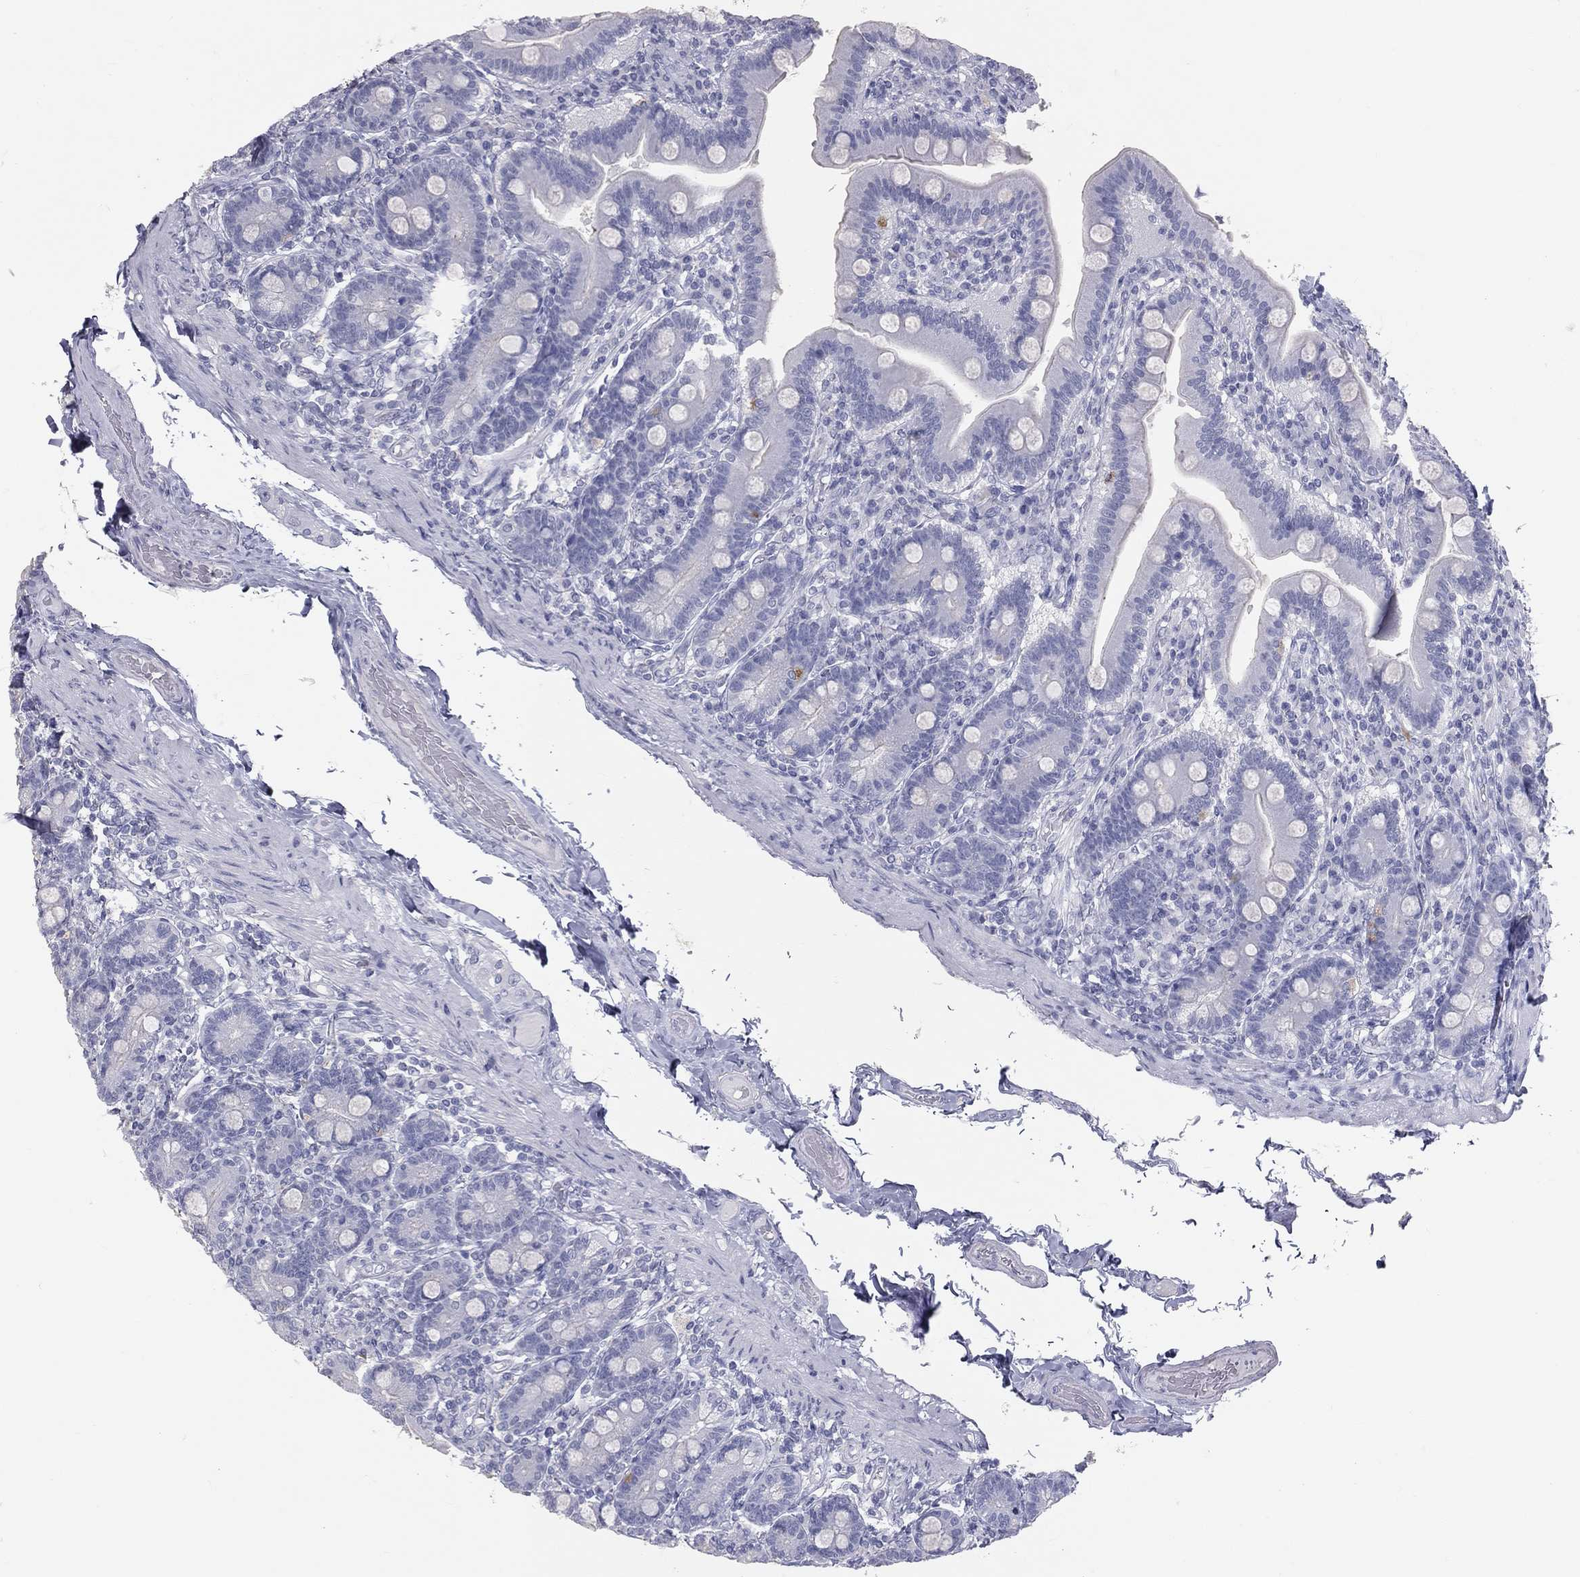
{"staining": {"intensity": "negative", "quantity": "none", "location": "none"}, "tissue": "small intestine", "cell_type": "Glandular cells", "image_type": "normal", "snomed": [{"axis": "morphology", "description": "Normal tissue, NOS"}, {"axis": "topography", "description": "Small intestine"}], "caption": "Protein analysis of benign small intestine demonstrates no significant expression in glandular cells.", "gene": "TFPI2", "patient": {"sex": "male", "age": 66}}